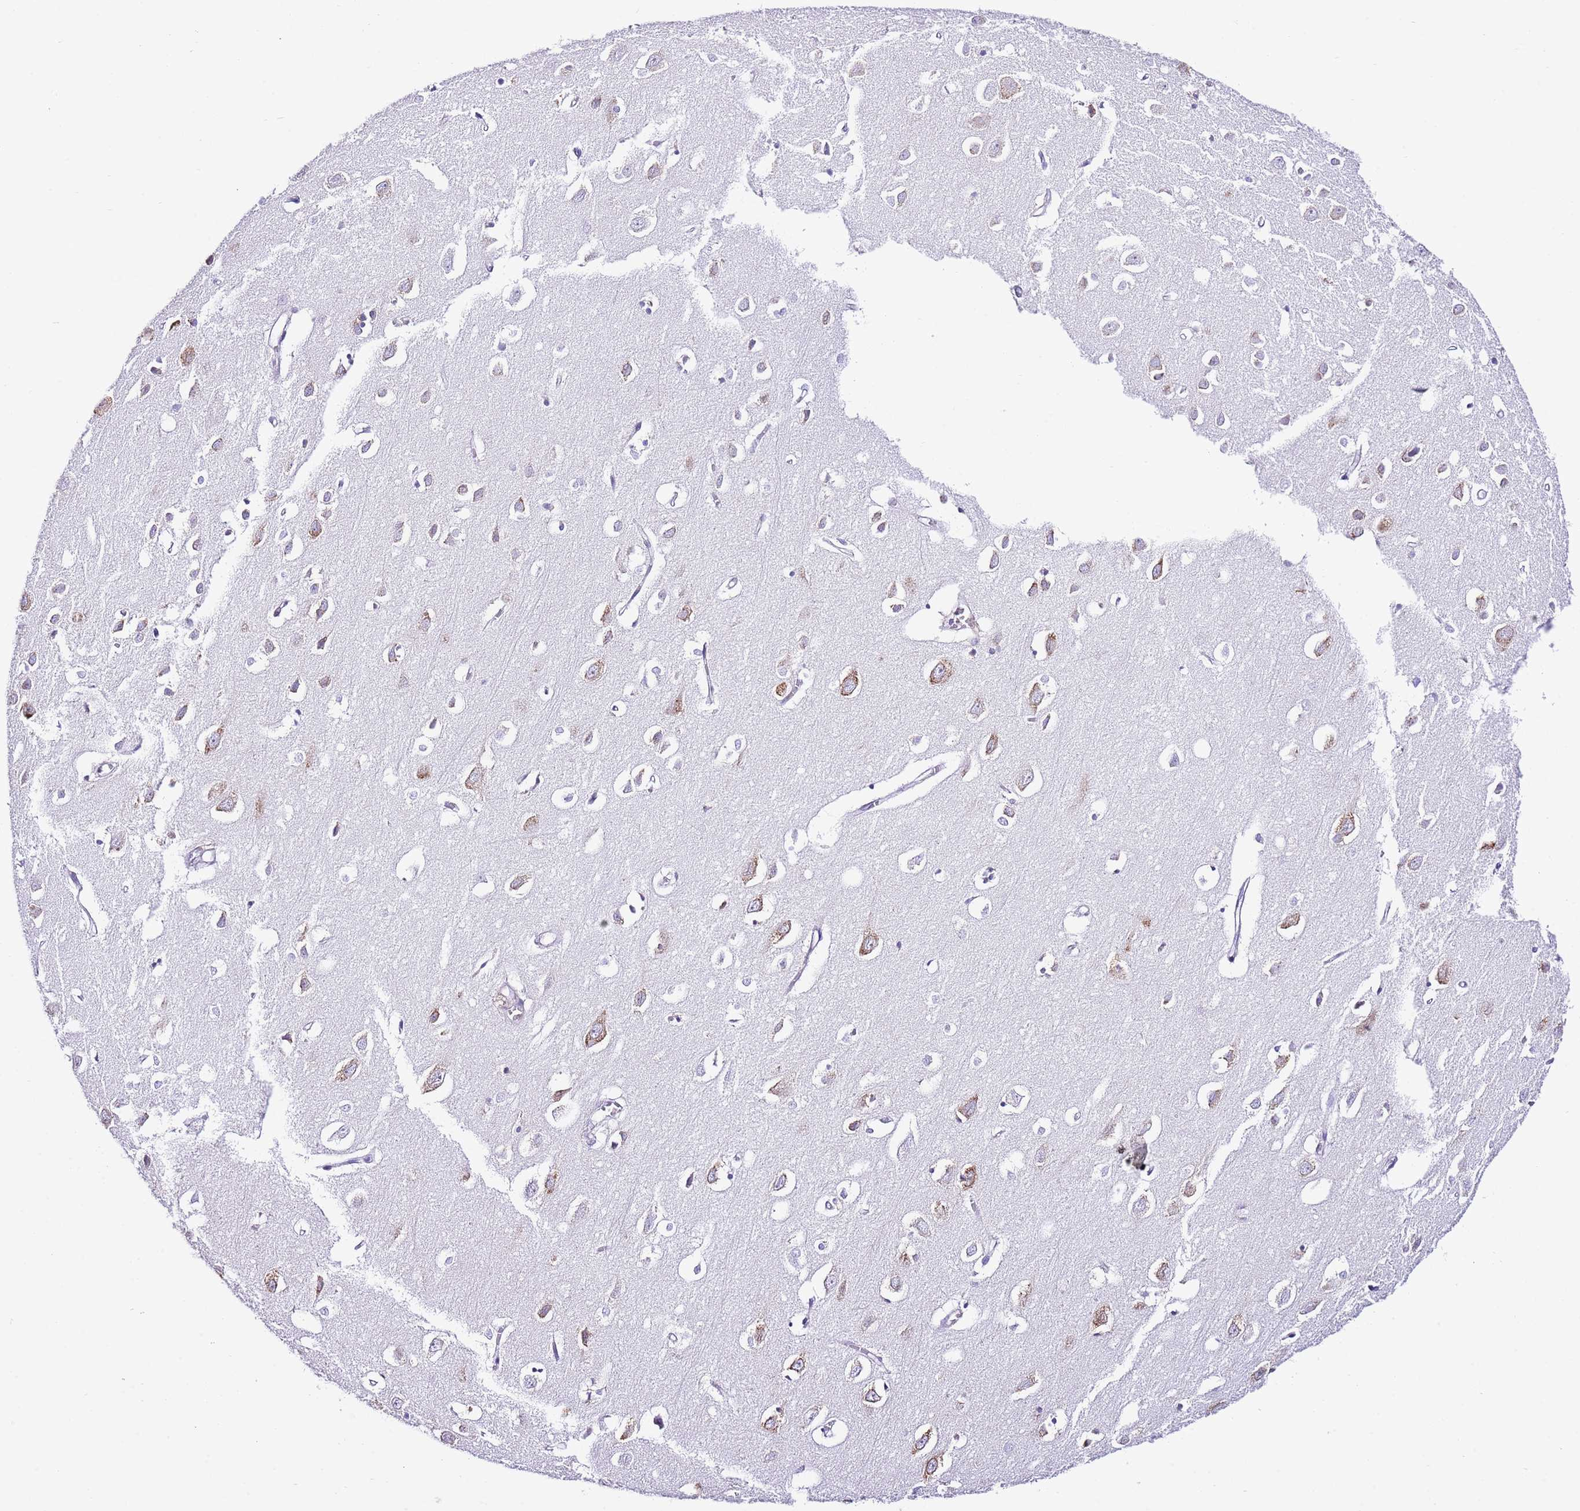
{"staining": {"intensity": "negative", "quantity": "none", "location": "none"}, "tissue": "cerebral cortex", "cell_type": "Endothelial cells", "image_type": "normal", "snomed": [{"axis": "morphology", "description": "Normal tissue, NOS"}, {"axis": "topography", "description": "Cerebral cortex"}], "caption": "Immunohistochemistry histopathology image of unremarkable cerebral cortex: human cerebral cortex stained with DAB demonstrates no significant protein positivity in endothelial cells.", "gene": "RPS10", "patient": {"sex": "female", "age": 64}}